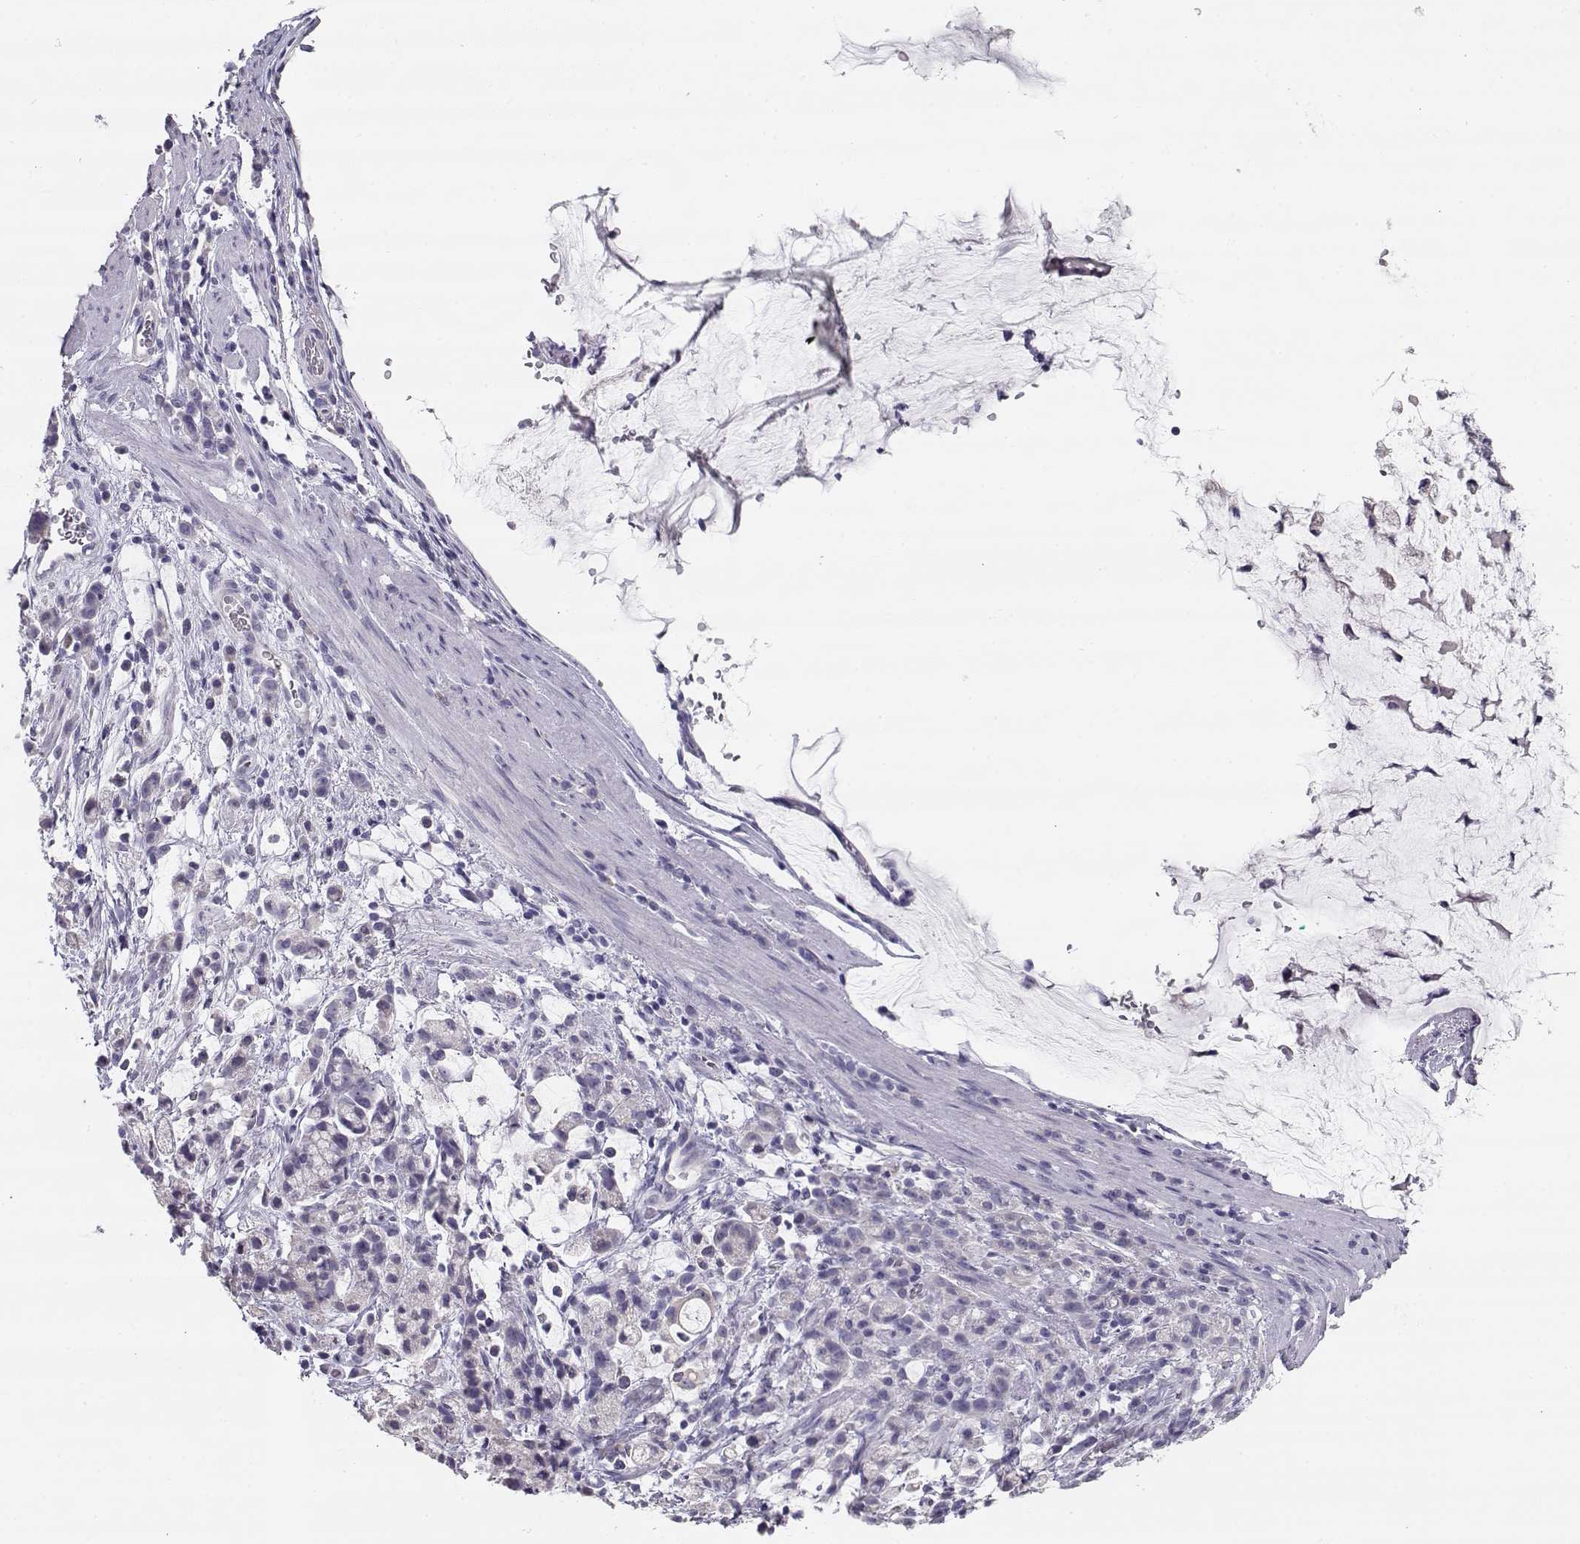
{"staining": {"intensity": "negative", "quantity": "none", "location": "none"}, "tissue": "stomach cancer", "cell_type": "Tumor cells", "image_type": "cancer", "snomed": [{"axis": "morphology", "description": "Adenocarcinoma, NOS"}, {"axis": "topography", "description": "Stomach"}], "caption": "IHC histopathology image of human stomach cancer stained for a protein (brown), which shows no positivity in tumor cells.", "gene": "GLIPR1L2", "patient": {"sex": "female", "age": 60}}